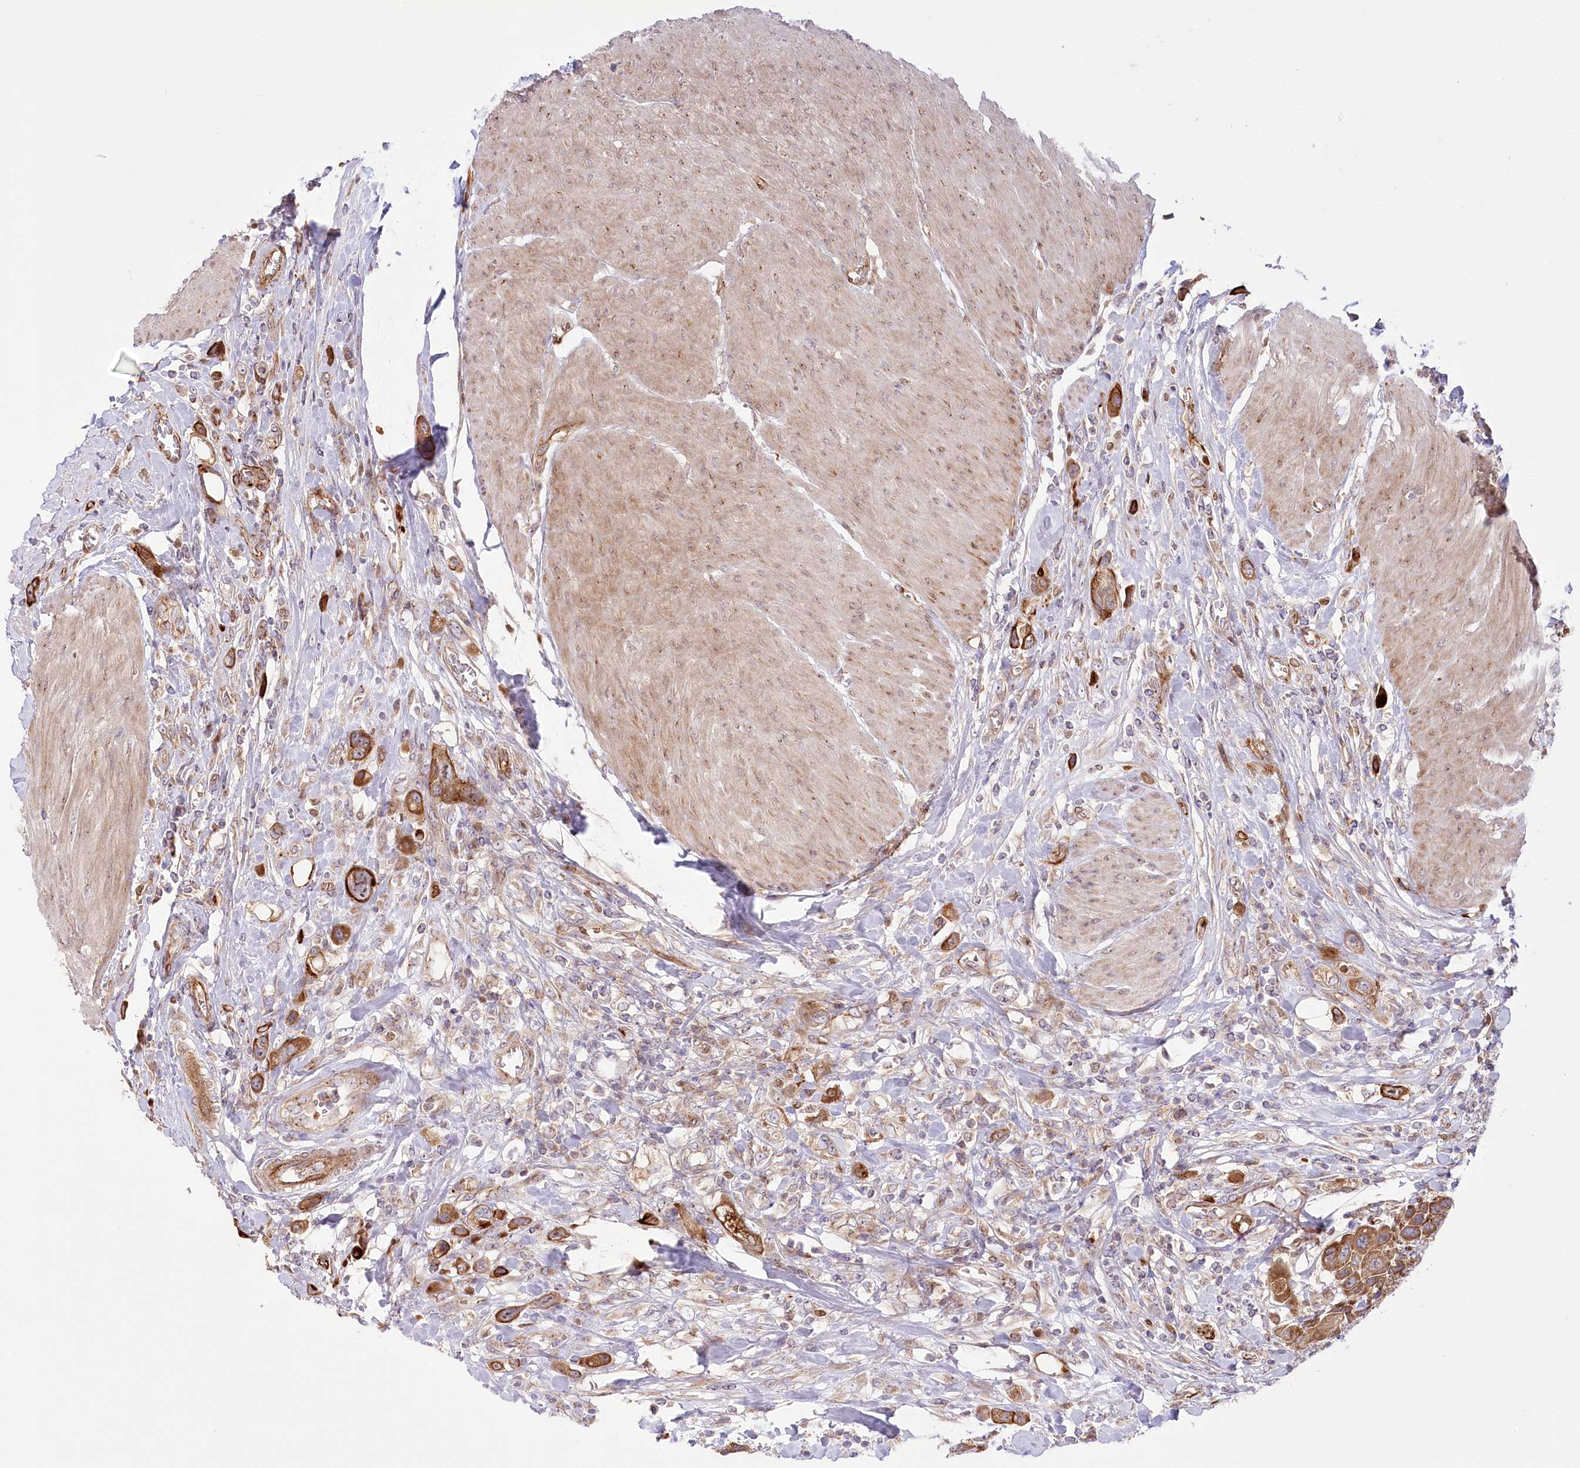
{"staining": {"intensity": "moderate", "quantity": ">75%", "location": "cytoplasmic/membranous"}, "tissue": "urothelial cancer", "cell_type": "Tumor cells", "image_type": "cancer", "snomed": [{"axis": "morphology", "description": "Urothelial carcinoma, High grade"}, {"axis": "topography", "description": "Urinary bladder"}], "caption": "A brown stain labels moderate cytoplasmic/membranous staining of a protein in urothelial cancer tumor cells.", "gene": "COMMD3", "patient": {"sex": "male", "age": 50}}